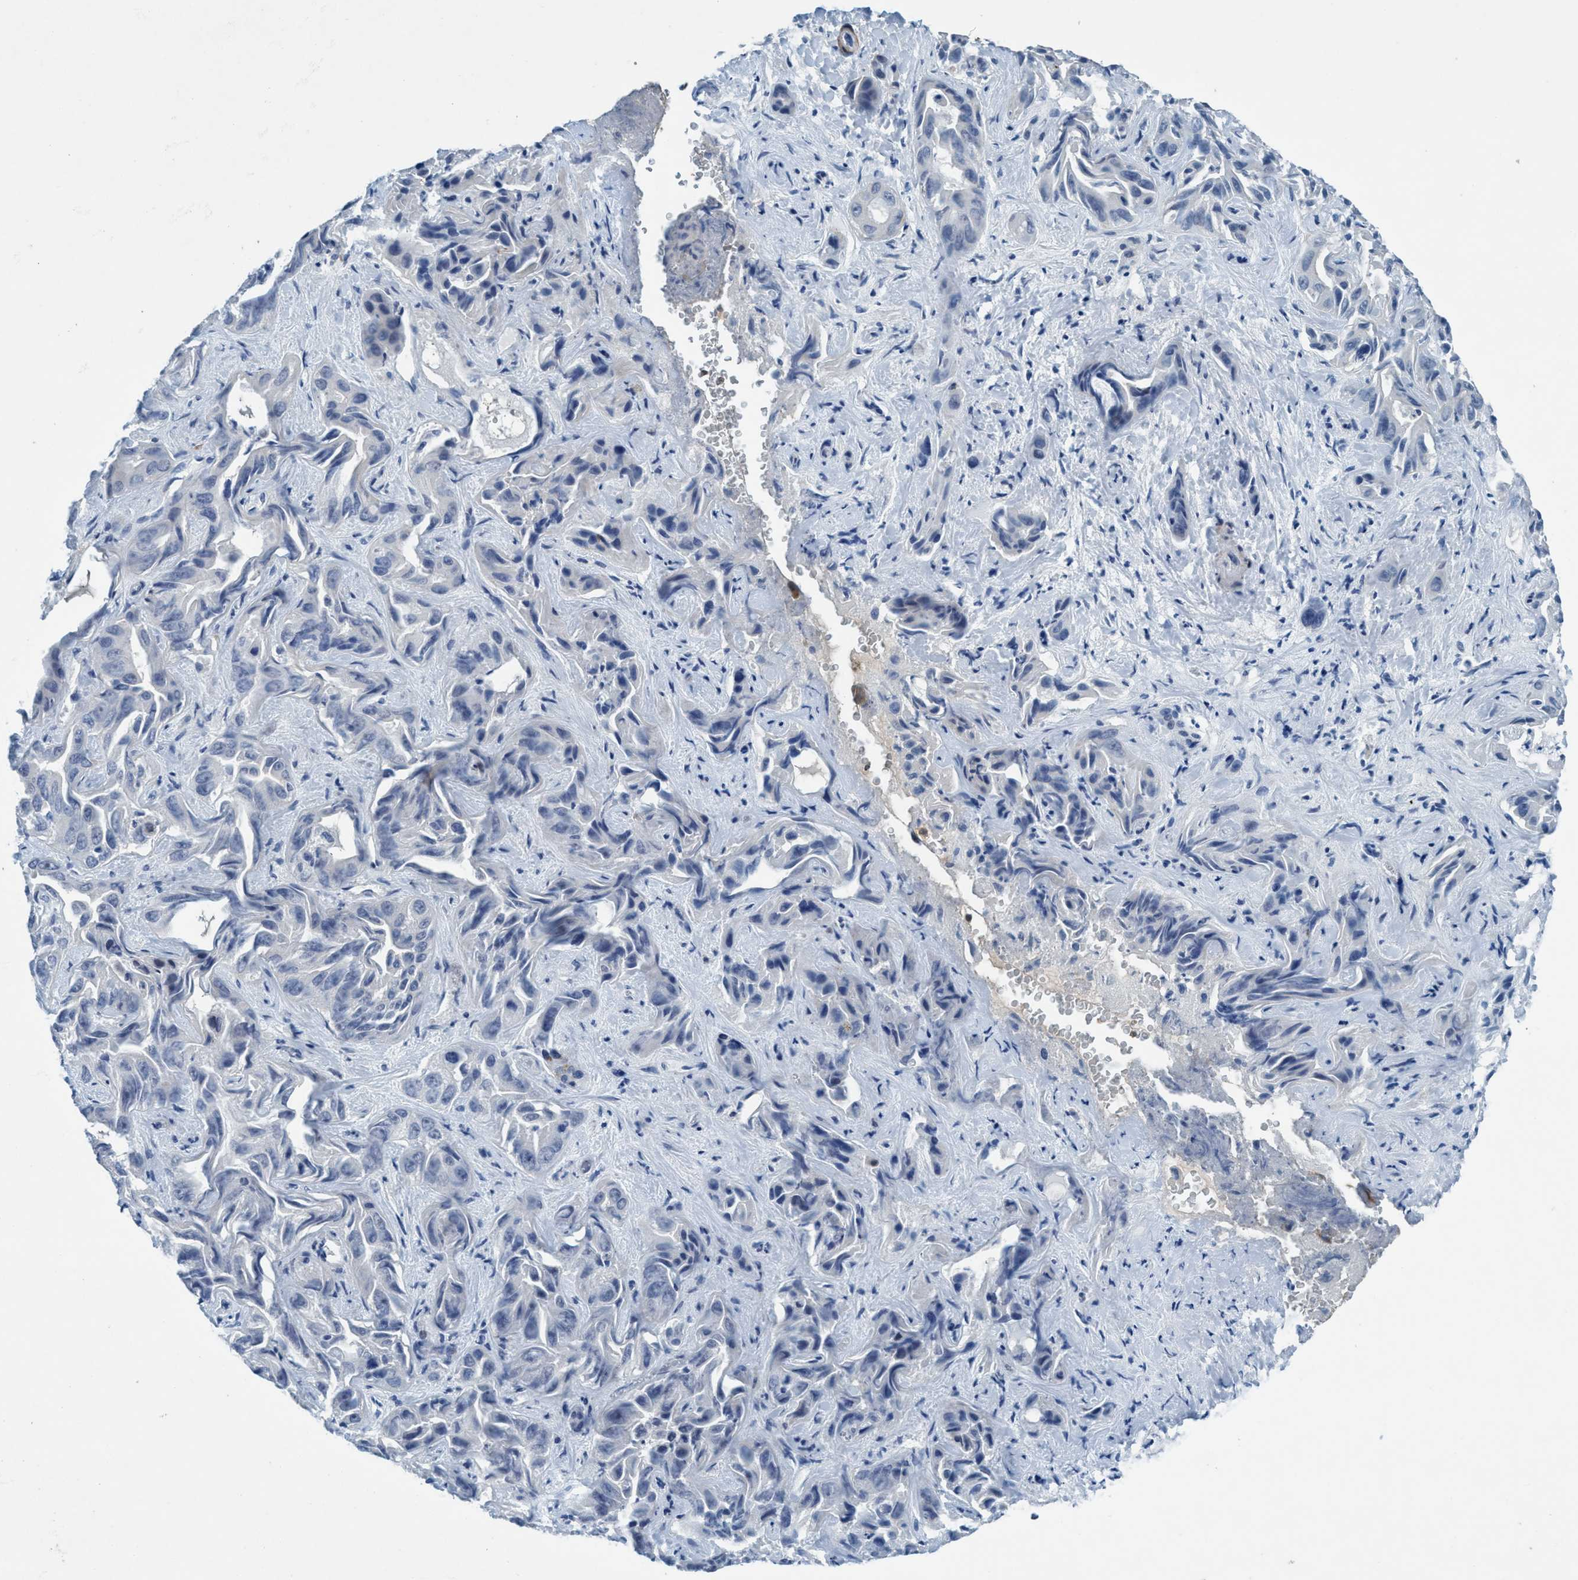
{"staining": {"intensity": "negative", "quantity": "none", "location": "none"}, "tissue": "liver cancer", "cell_type": "Tumor cells", "image_type": "cancer", "snomed": [{"axis": "morphology", "description": "Cholangiocarcinoma"}, {"axis": "topography", "description": "Liver"}], "caption": "Immunohistochemistry micrograph of liver cancer (cholangiocarcinoma) stained for a protein (brown), which demonstrates no positivity in tumor cells.", "gene": "NISCH", "patient": {"sex": "female", "age": 52}}